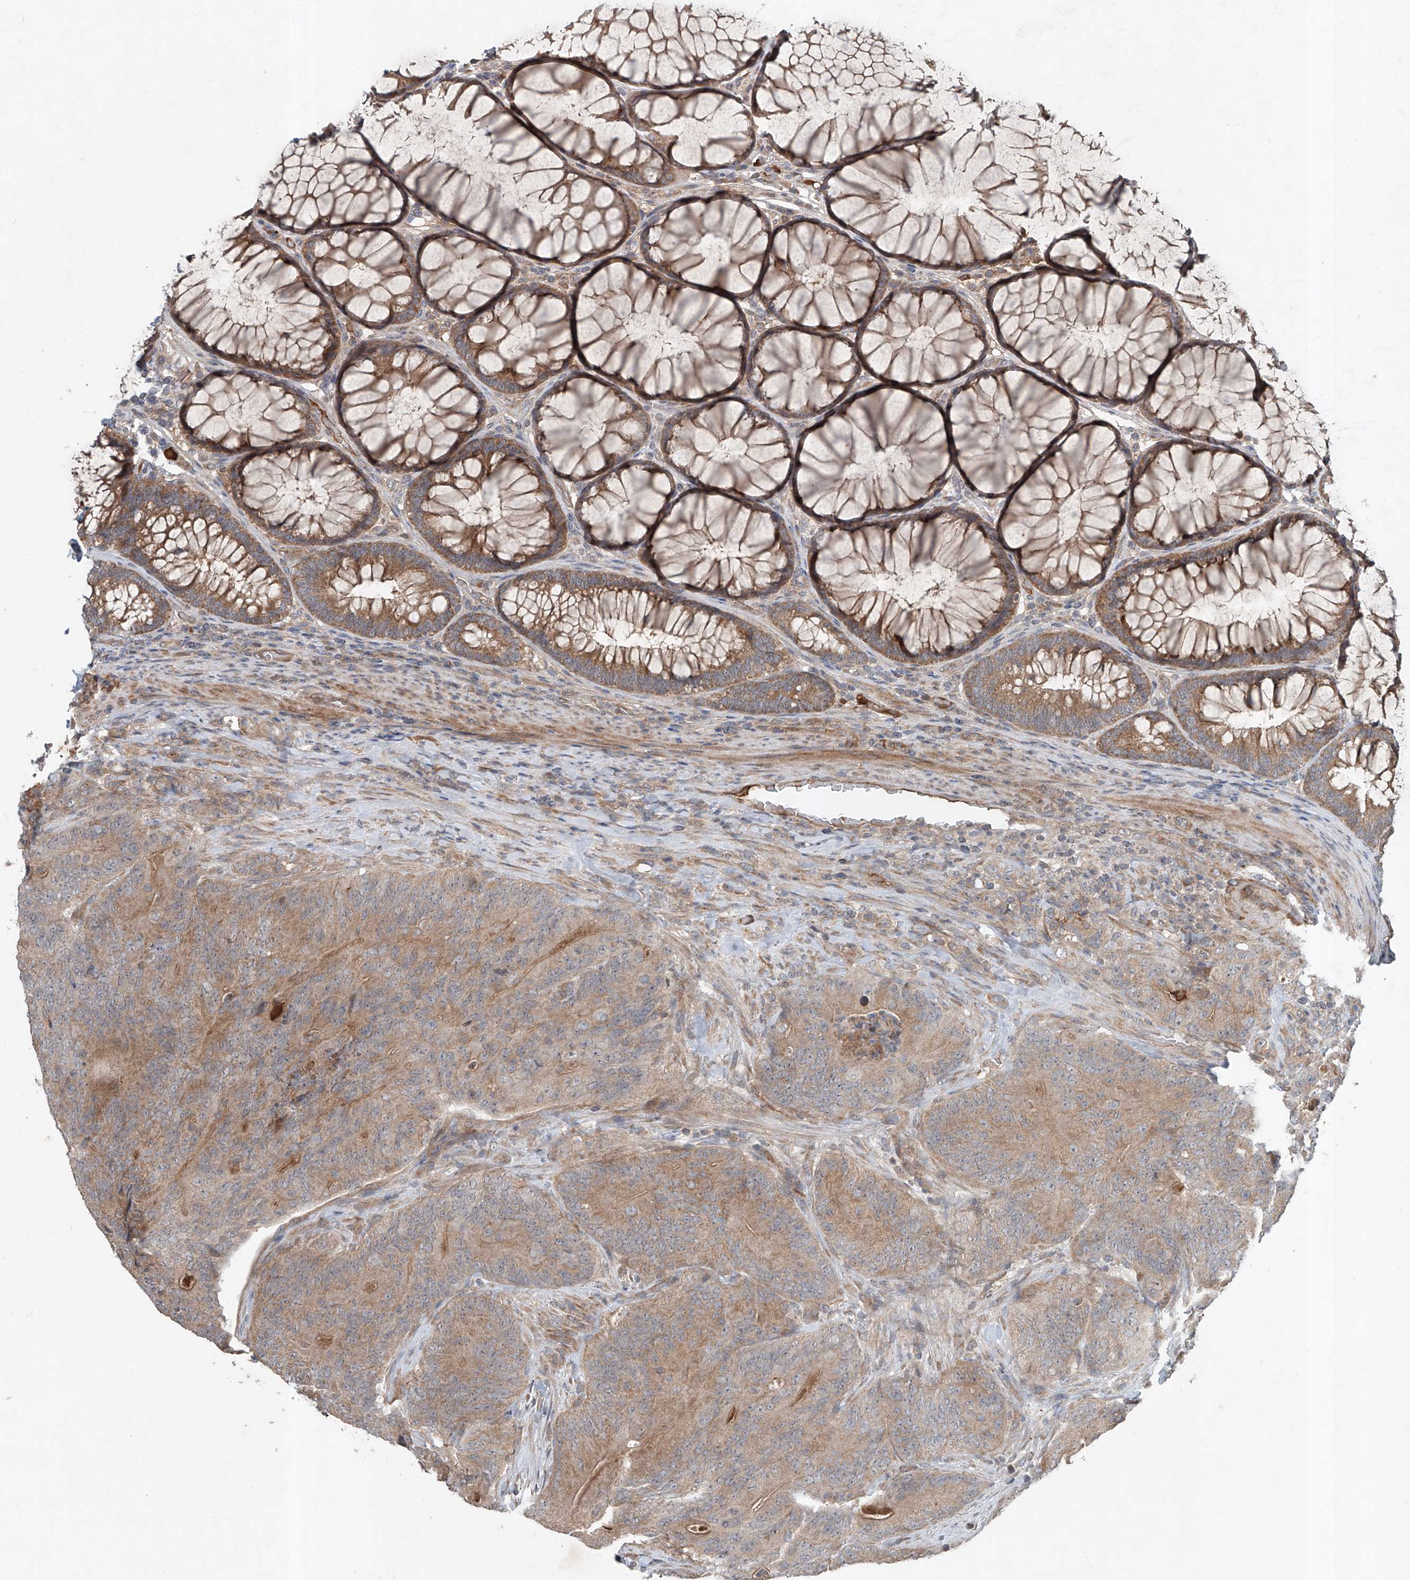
{"staining": {"intensity": "moderate", "quantity": ">75%", "location": "cytoplasmic/membranous"}, "tissue": "colorectal cancer", "cell_type": "Tumor cells", "image_type": "cancer", "snomed": [{"axis": "morphology", "description": "Normal tissue, NOS"}, {"axis": "topography", "description": "Colon"}], "caption": "A photomicrograph of human colorectal cancer stained for a protein exhibits moderate cytoplasmic/membranous brown staining in tumor cells.", "gene": "ADAM23", "patient": {"sex": "female", "age": 82}}